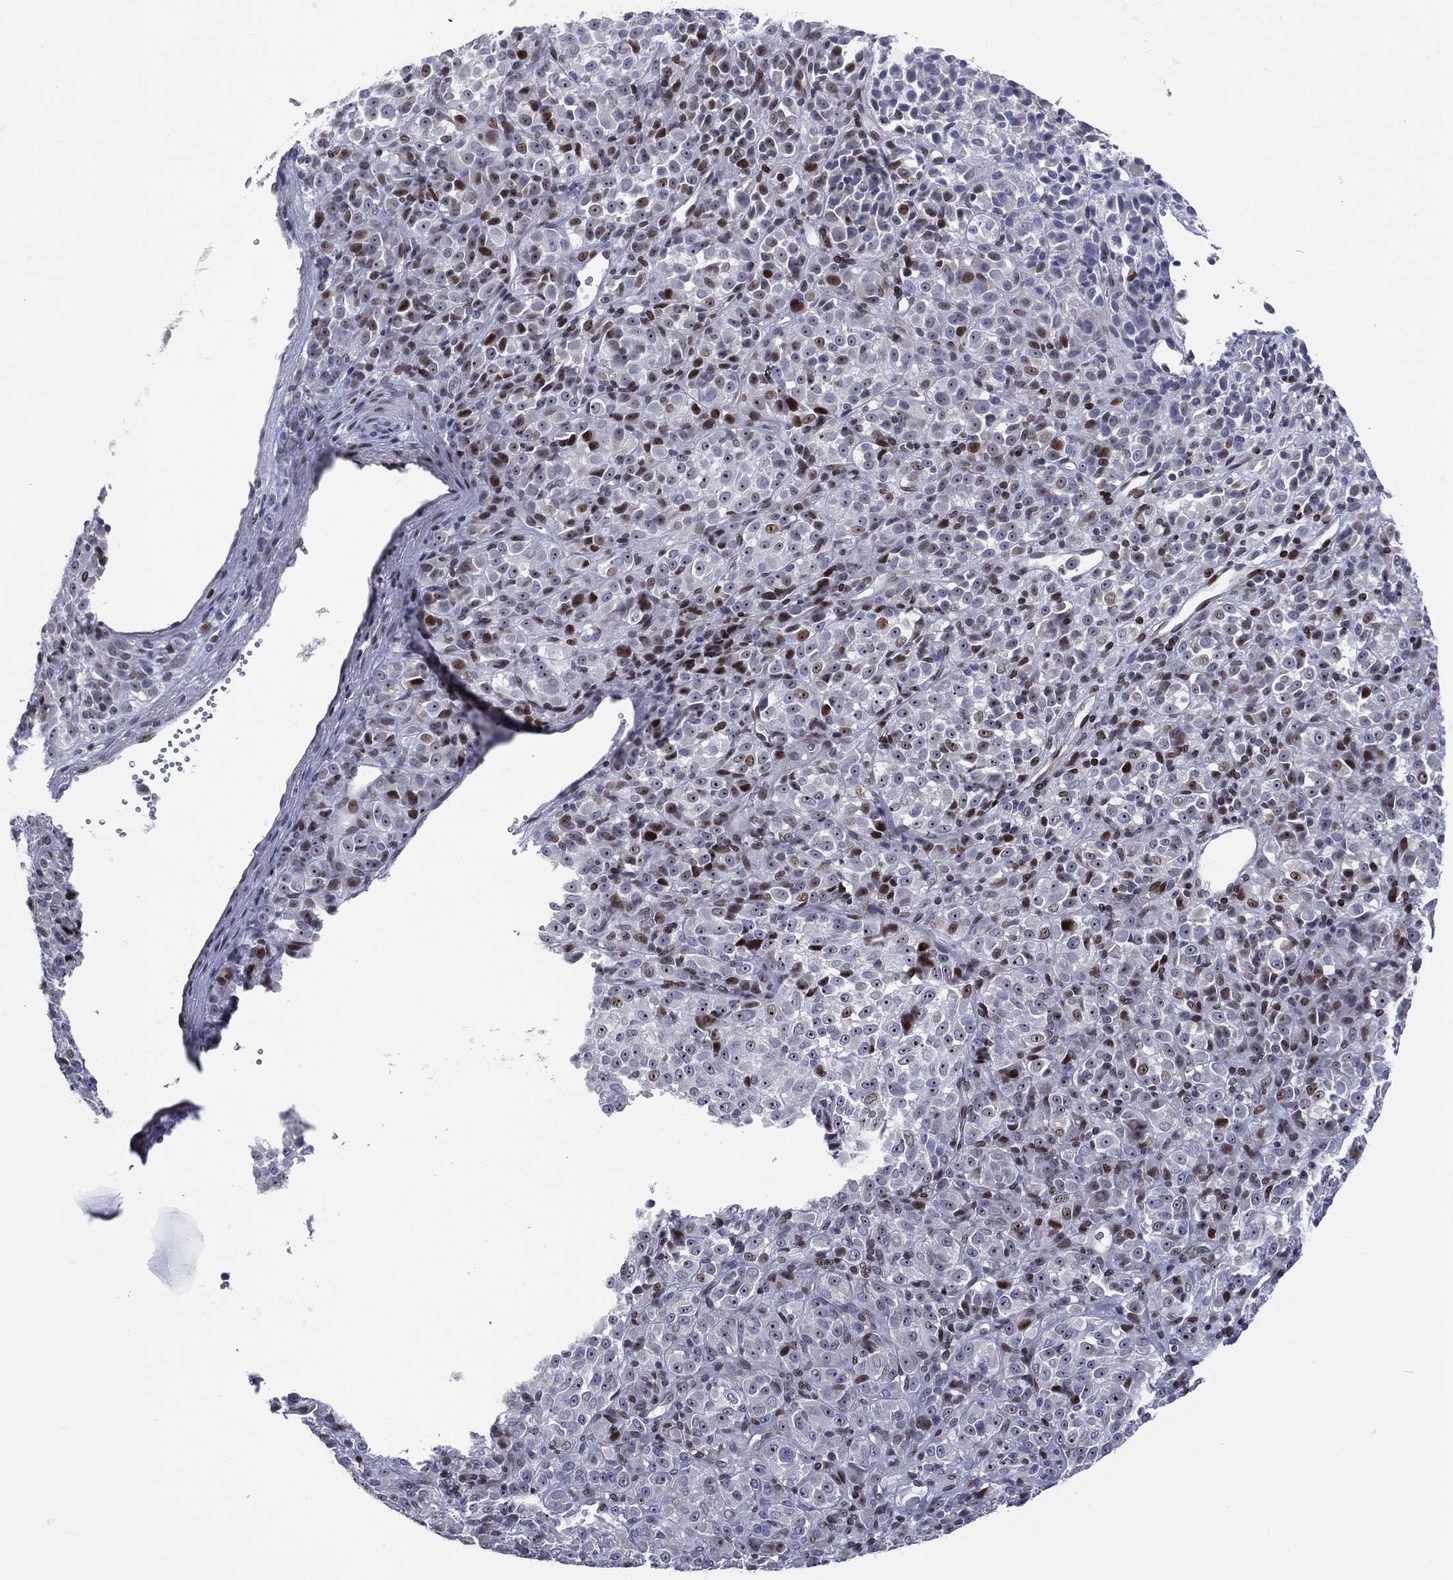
{"staining": {"intensity": "moderate", "quantity": "<25%", "location": "nuclear"}, "tissue": "melanoma", "cell_type": "Tumor cells", "image_type": "cancer", "snomed": [{"axis": "morphology", "description": "Malignant melanoma, Metastatic site"}, {"axis": "topography", "description": "Brain"}], "caption": "The image reveals immunohistochemical staining of malignant melanoma (metastatic site). There is moderate nuclear positivity is present in approximately <25% of tumor cells.", "gene": "DBF4B", "patient": {"sex": "female", "age": 56}}